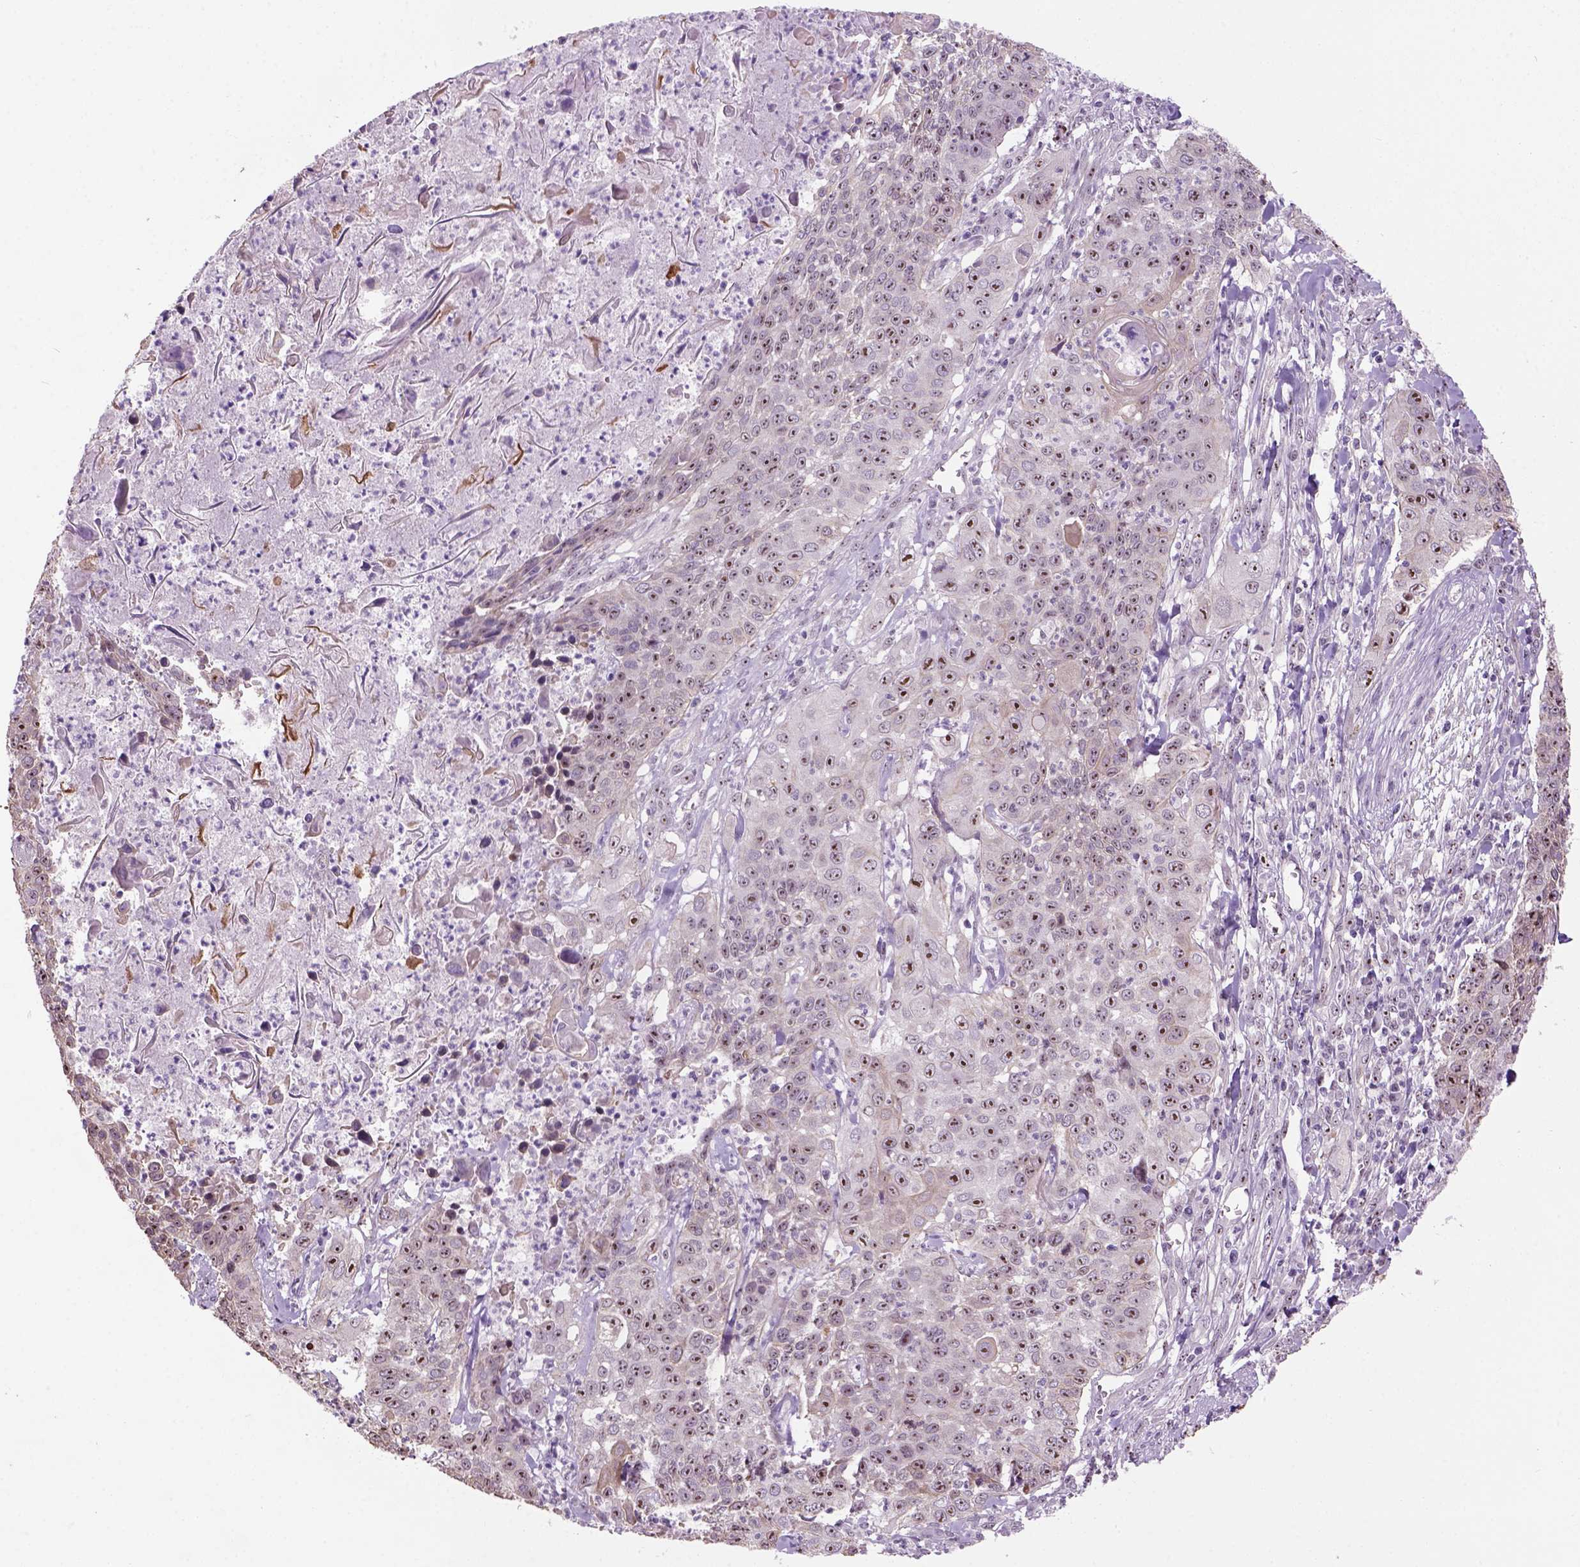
{"staining": {"intensity": "moderate", "quantity": ">75%", "location": "nuclear"}, "tissue": "lung cancer", "cell_type": "Tumor cells", "image_type": "cancer", "snomed": [{"axis": "morphology", "description": "Squamous cell carcinoma, NOS"}, {"axis": "morphology", "description": "Squamous cell carcinoma, metastatic, NOS"}, {"axis": "topography", "description": "Lung"}, {"axis": "topography", "description": "Pleura, NOS"}], "caption": "Tumor cells reveal medium levels of moderate nuclear positivity in about >75% of cells in lung cancer (squamous cell carcinoma).", "gene": "RRS1", "patient": {"sex": "male", "age": 72}}